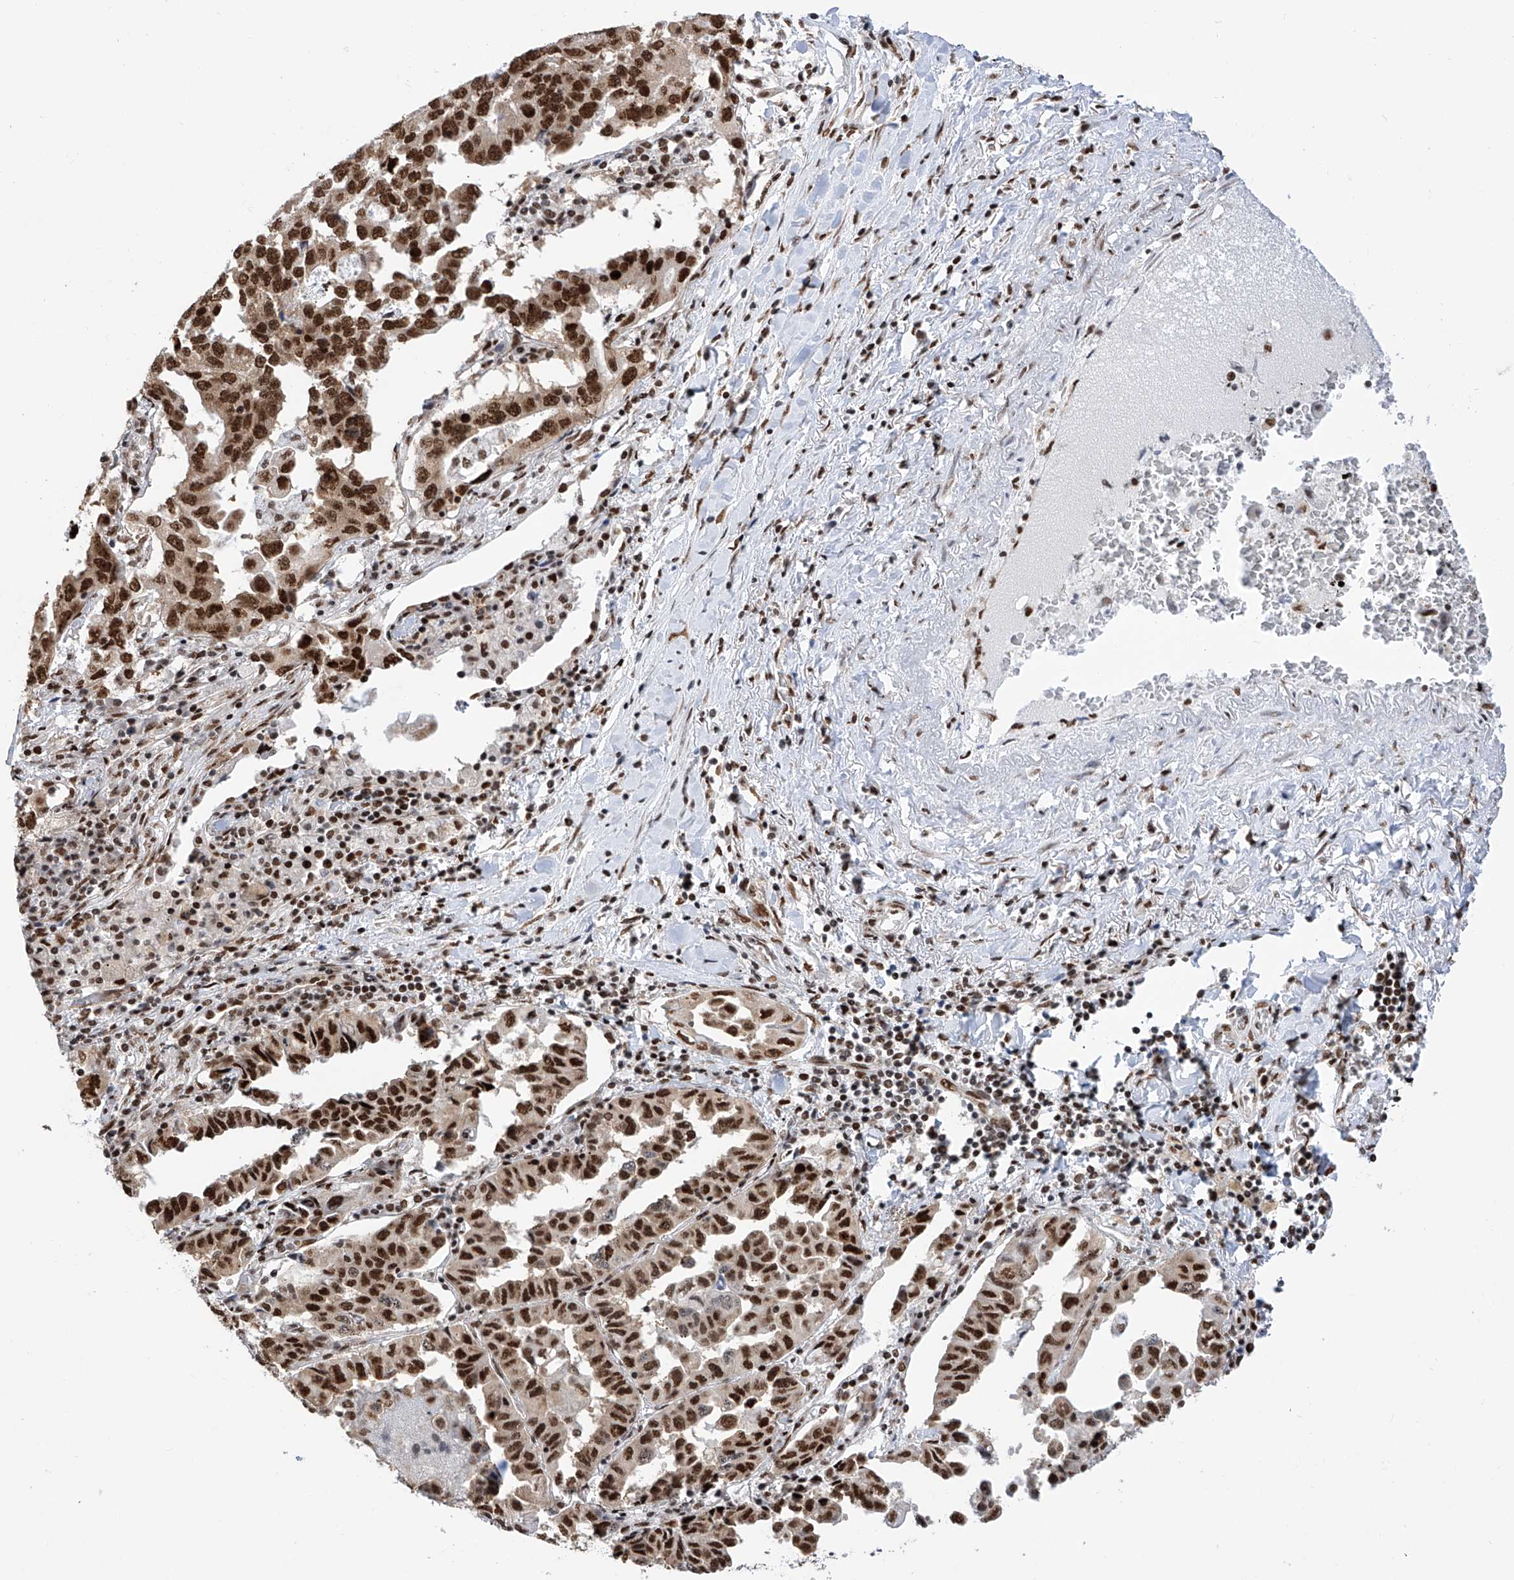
{"staining": {"intensity": "strong", "quantity": ">75%", "location": "nuclear"}, "tissue": "lung cancer", "cell_type": "Tumor cells", "image_type": "cancer", "snomed": [{"axis": "morphology", "description": "Adenocarcinoma, NOS"}, {"axis": "topography", "description": "Lung"}], "caption": "Human lung cancer stained for a protein (brown) reveals strong nuclear positive positivity in approximately >75% of tumor cells.", "gene": "SRSF6", "patient": {"sex": "female", "age": 51}}